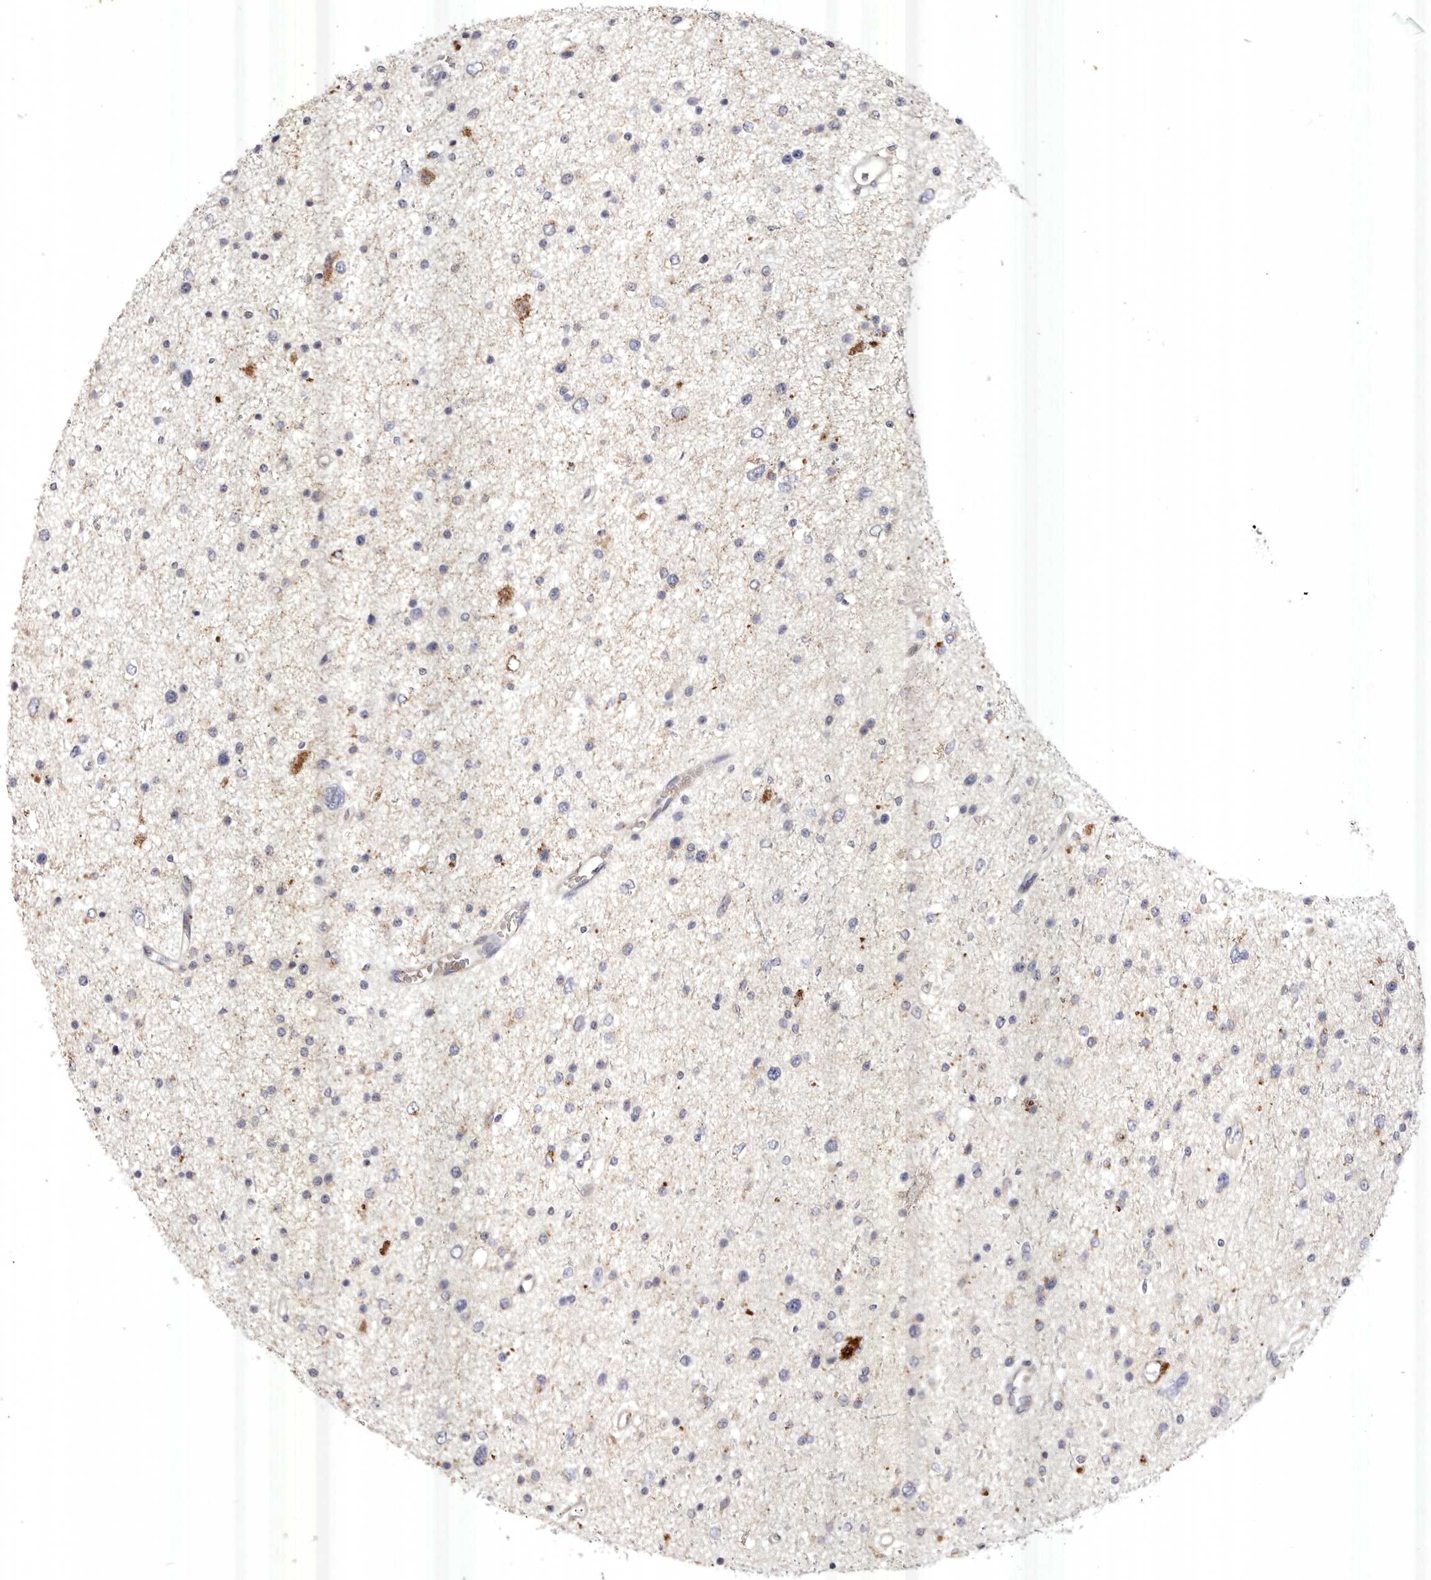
{"staining": {"intensity": "negative", "quantity": "none", "location": "none"}, "tissue": "glioma", "cell_type": "Tumor cells", "image_type": "cancer", "snomed": [{"axis": "morphology", "description": "Glioma, malignant, Low grade"}, {"axis": "topography", "description": "Brain"}], "caption": "This is an immunohistochemistry (IHC) photomicrograph of human low-grade glioma (malignant). There is no positivity in tumor cells.", "gene": "USP24", "patient": {"sex": "female", "age": 37}}